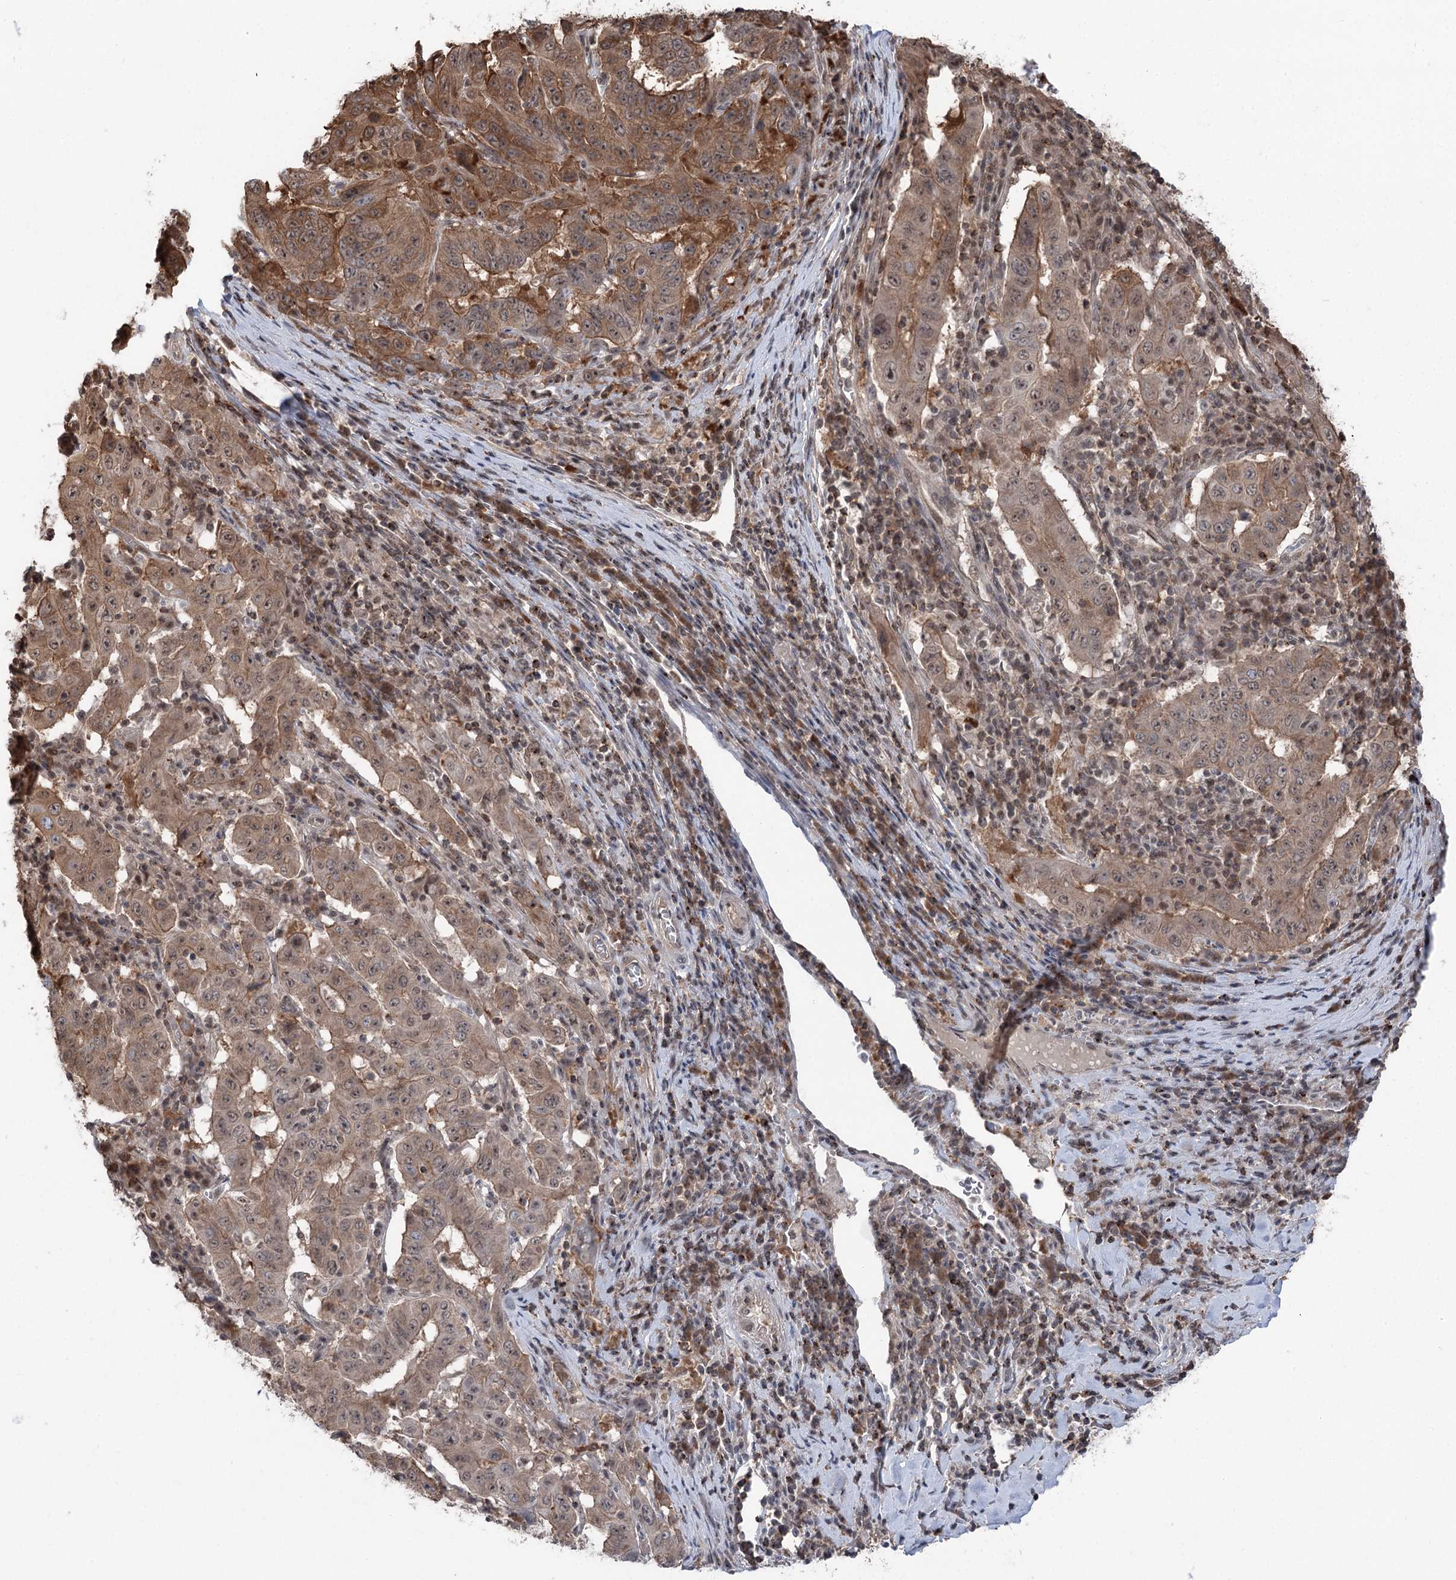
{"staining": {"intensity": "moderate", "quantity": ">75%", "location": "cytoplasmic/membranous,nuclear"}, "tissue": "pancreatic cancer", "cell_type": "Tumor cells", "image_type": "cancer", "snomed": [{"axis": "morphology", "description": "Adenocarcinoma, NOS"}, {"axis": "topography", "description": "Pancreas"}], "caption": "A brown stain highlights moderate cytoplasmic/membranous and nuclear expression of a protein in adenocarcinoma (pancreatic) tumor cells.", "gene": "CCSER2", "patient": {"sex": "male", "age": 63}}